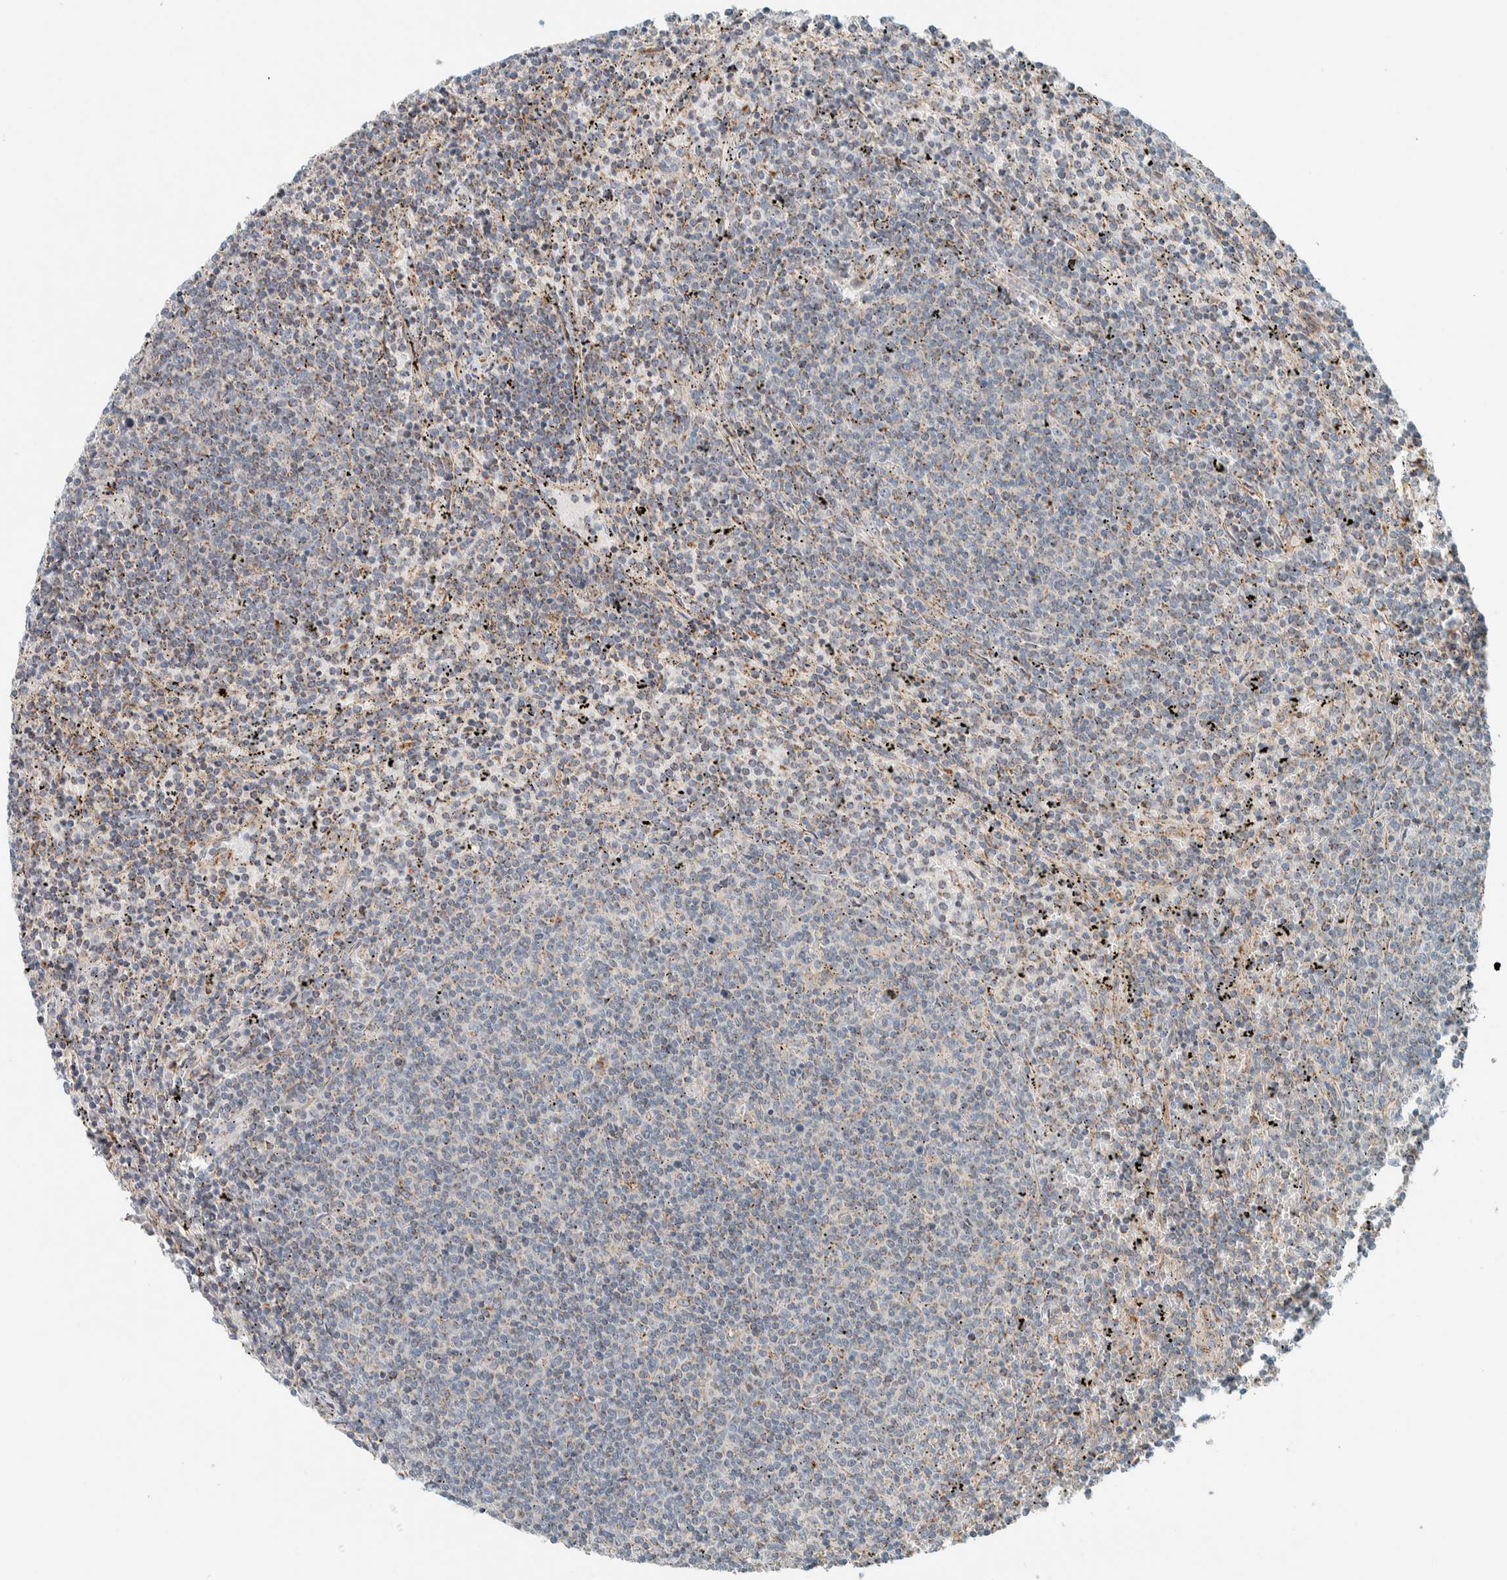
{"staining": {"intensity": "negative", "quantity": "none", "location": "none"}, "tissue": "lymphoma", "cell_type": "Tumor cells", "image_type": "cancer", "snomed": [{"axis": "morphology", "description": "Malignant lymphoma, non-Hodgkin's type, Low grade"}, {"axis": "topography", "description": "Spleen"}], "caption": "Immunohistochemical staining of low-grade malignant lymphoma, non-Hodgkin's type reveals no significant staining in tumor cells.", "gene": "SLFN12L", "patient": {"sex": "female", "age": 50}}